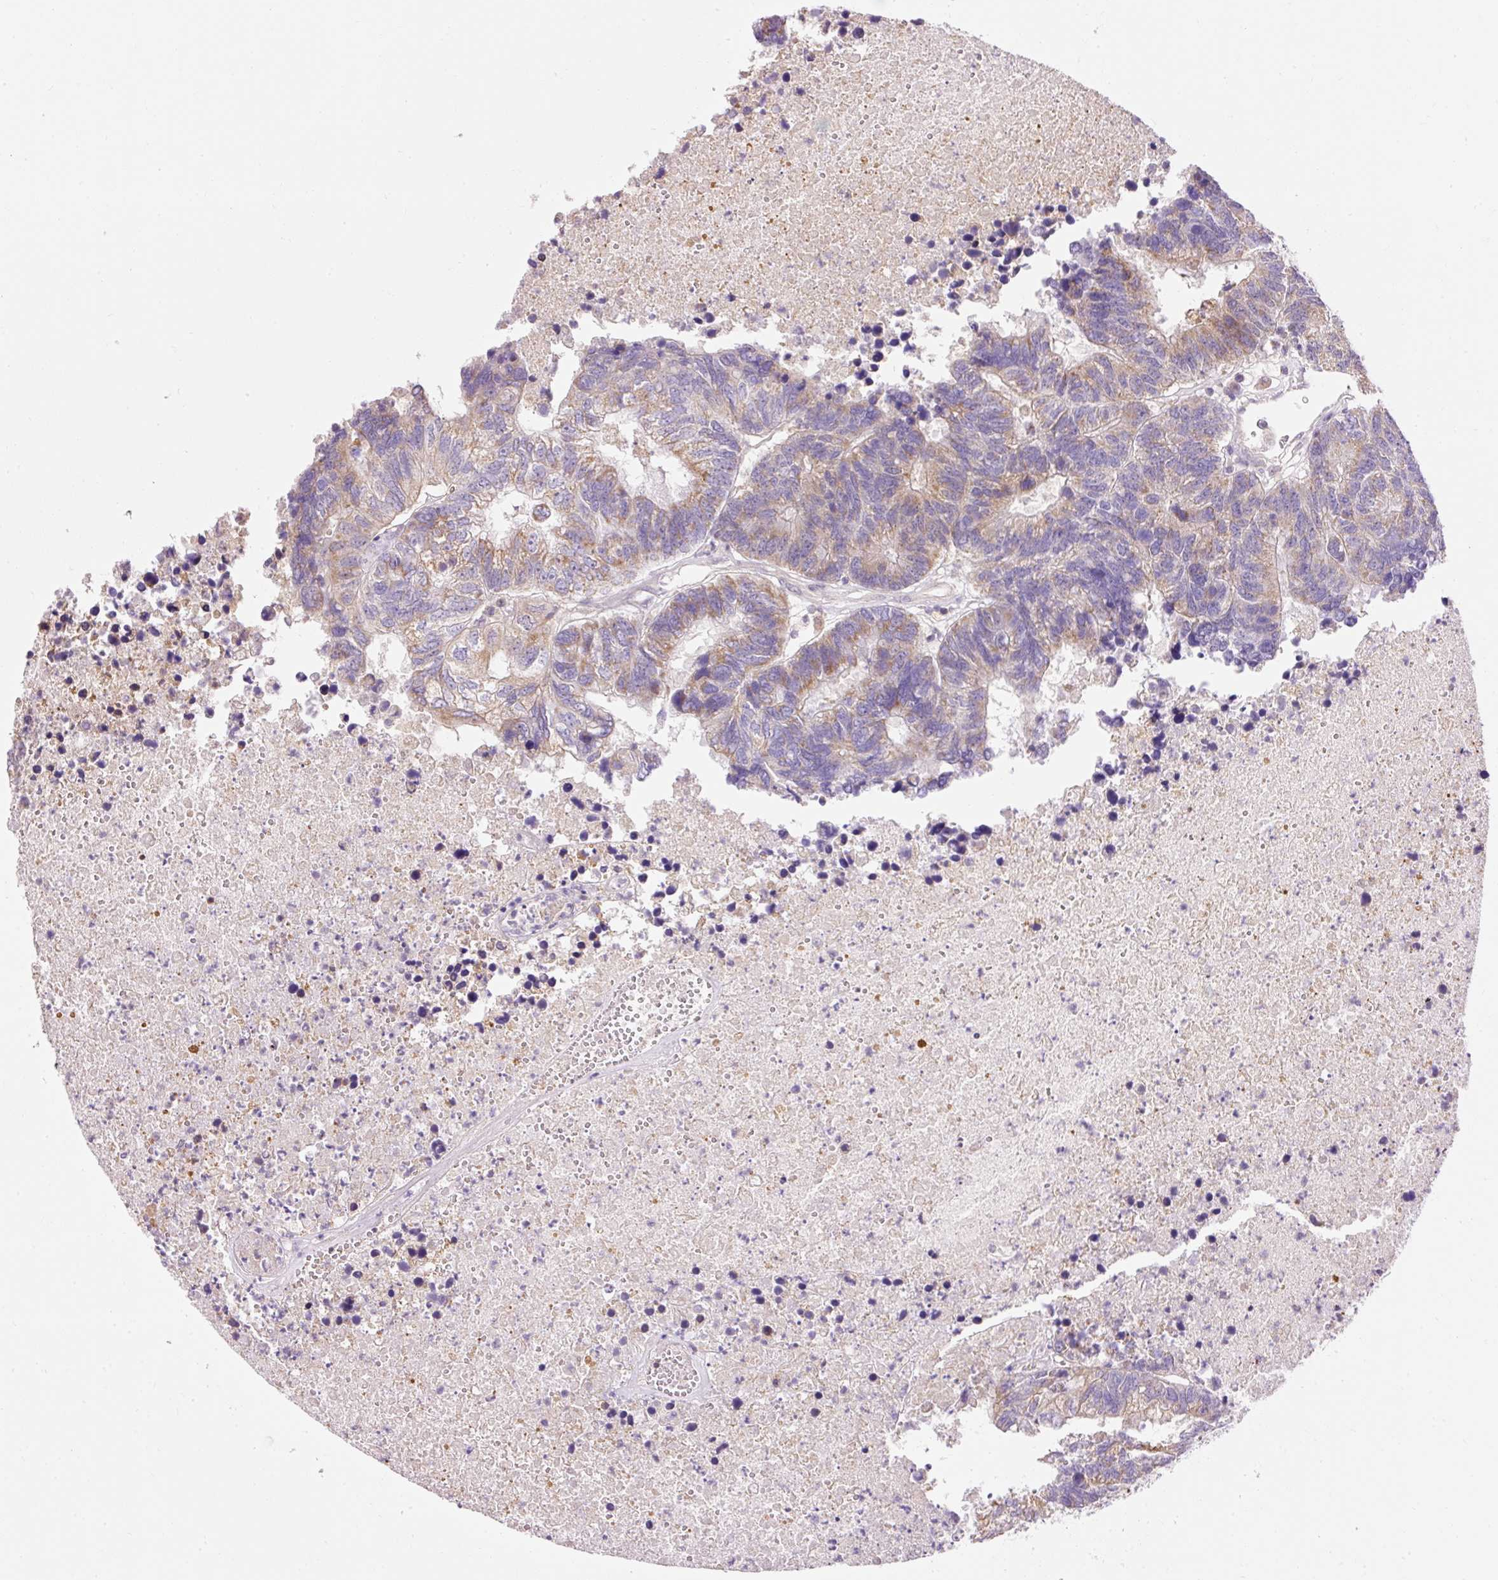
{"staining": {"intensity": "moderate", "quantity": "25%-75%", "location": "cytoplasmic/membranous"}, "tissue": "colorectal cancer", "cell_type": "Tumor cells", "image_type": "cancer", "snomed": [{"axis": "morphology", "description": "Adenocarcinoma, NOS"}, {"axis": "topography", "description": "Colon"}], "caption": "Moderate cytoplasmic/membranous expression is identified in about 25%-75% of tumor cells in colorectal adenocarcinoma.", "gene": "IMMT", "patient": {"sex": "female", "age": 48}}